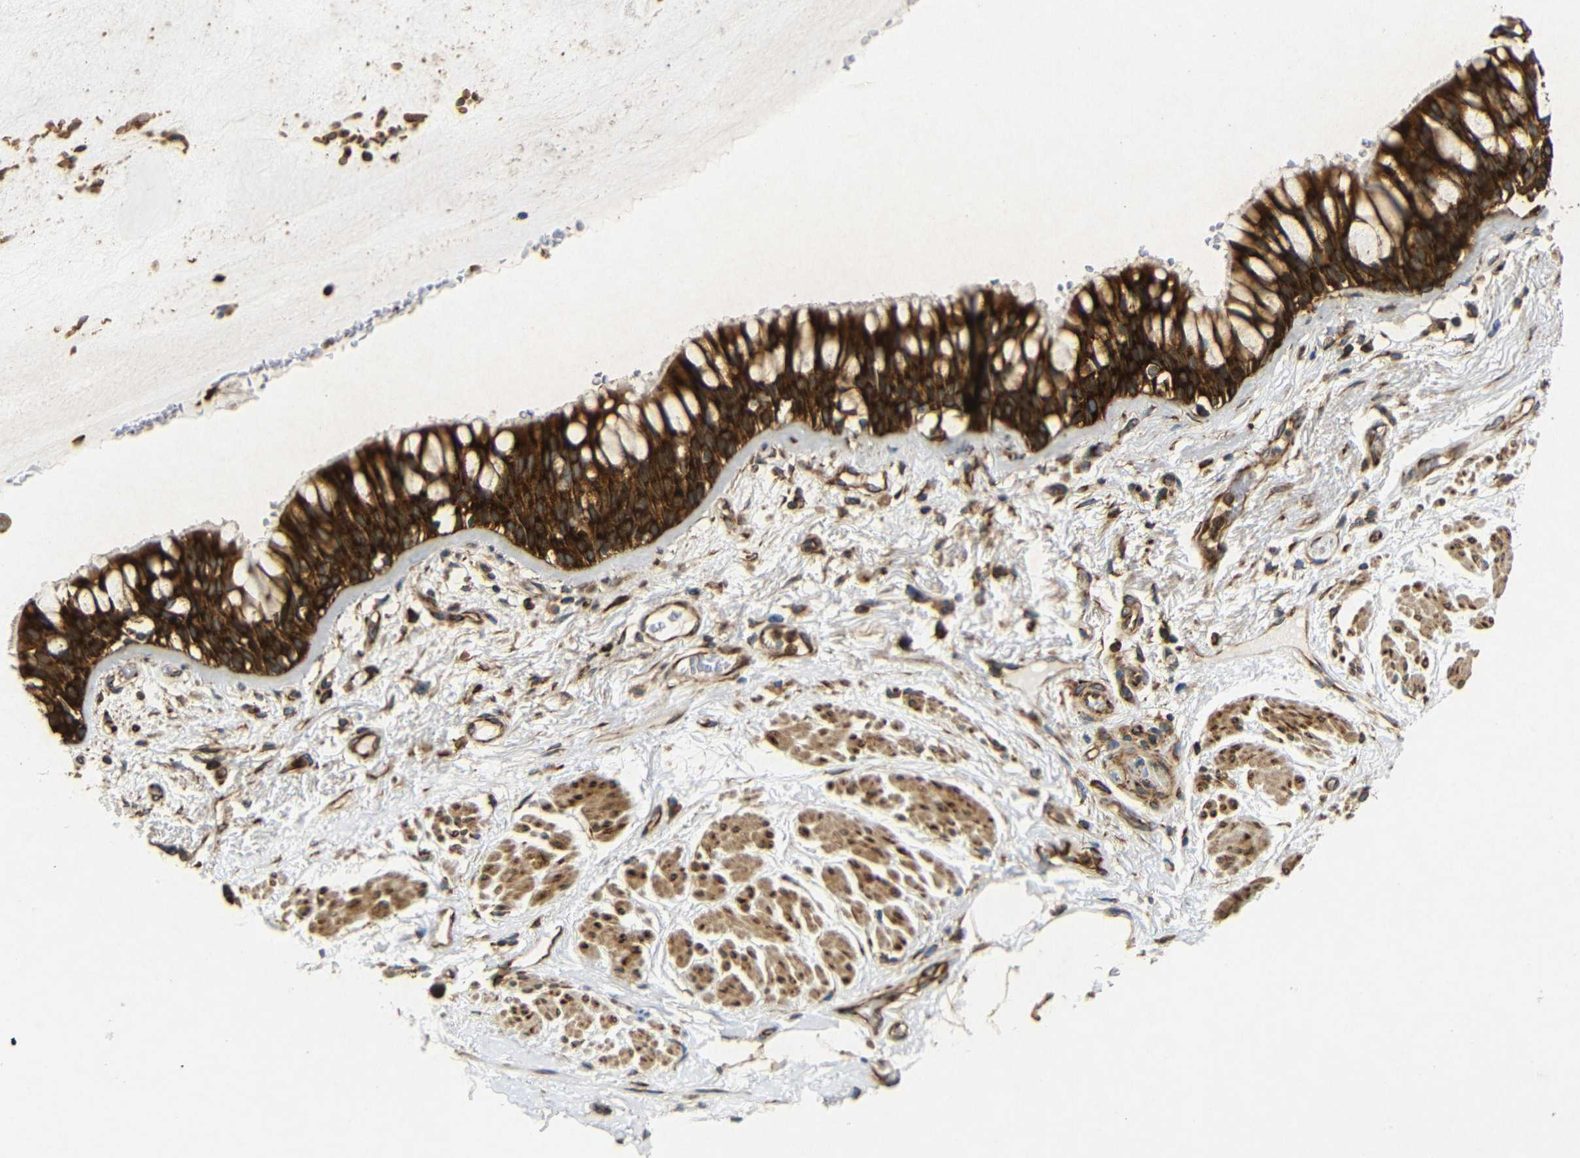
{"staining": {"intensity": "strong", "quantity": ">75%", "location": "cytoplasmic/membranous"}, "tissue": "bronchus", "cell_type": "Respiratory epithelial cells", "image_type": "normal", "snomed": [{"axis": "morphology", "description": "Normal tissue, NOS"}, {"axis": "topography", "description": "Bronchus"}], "caption": "Brown immunohistochemical staining in unremarkable bronchus shows strong cytoplasmic/membranous positivity in approximately >75% of respiratory epithelial cells. The staining is performed using DAB (3,3'-diaminobenzidine) brown chromogen to label protein expression. The nuclei are counter-stained blue using hematoxylin.", "gene": "BTF3", "patient": {"sex": "male", "age": 66}}